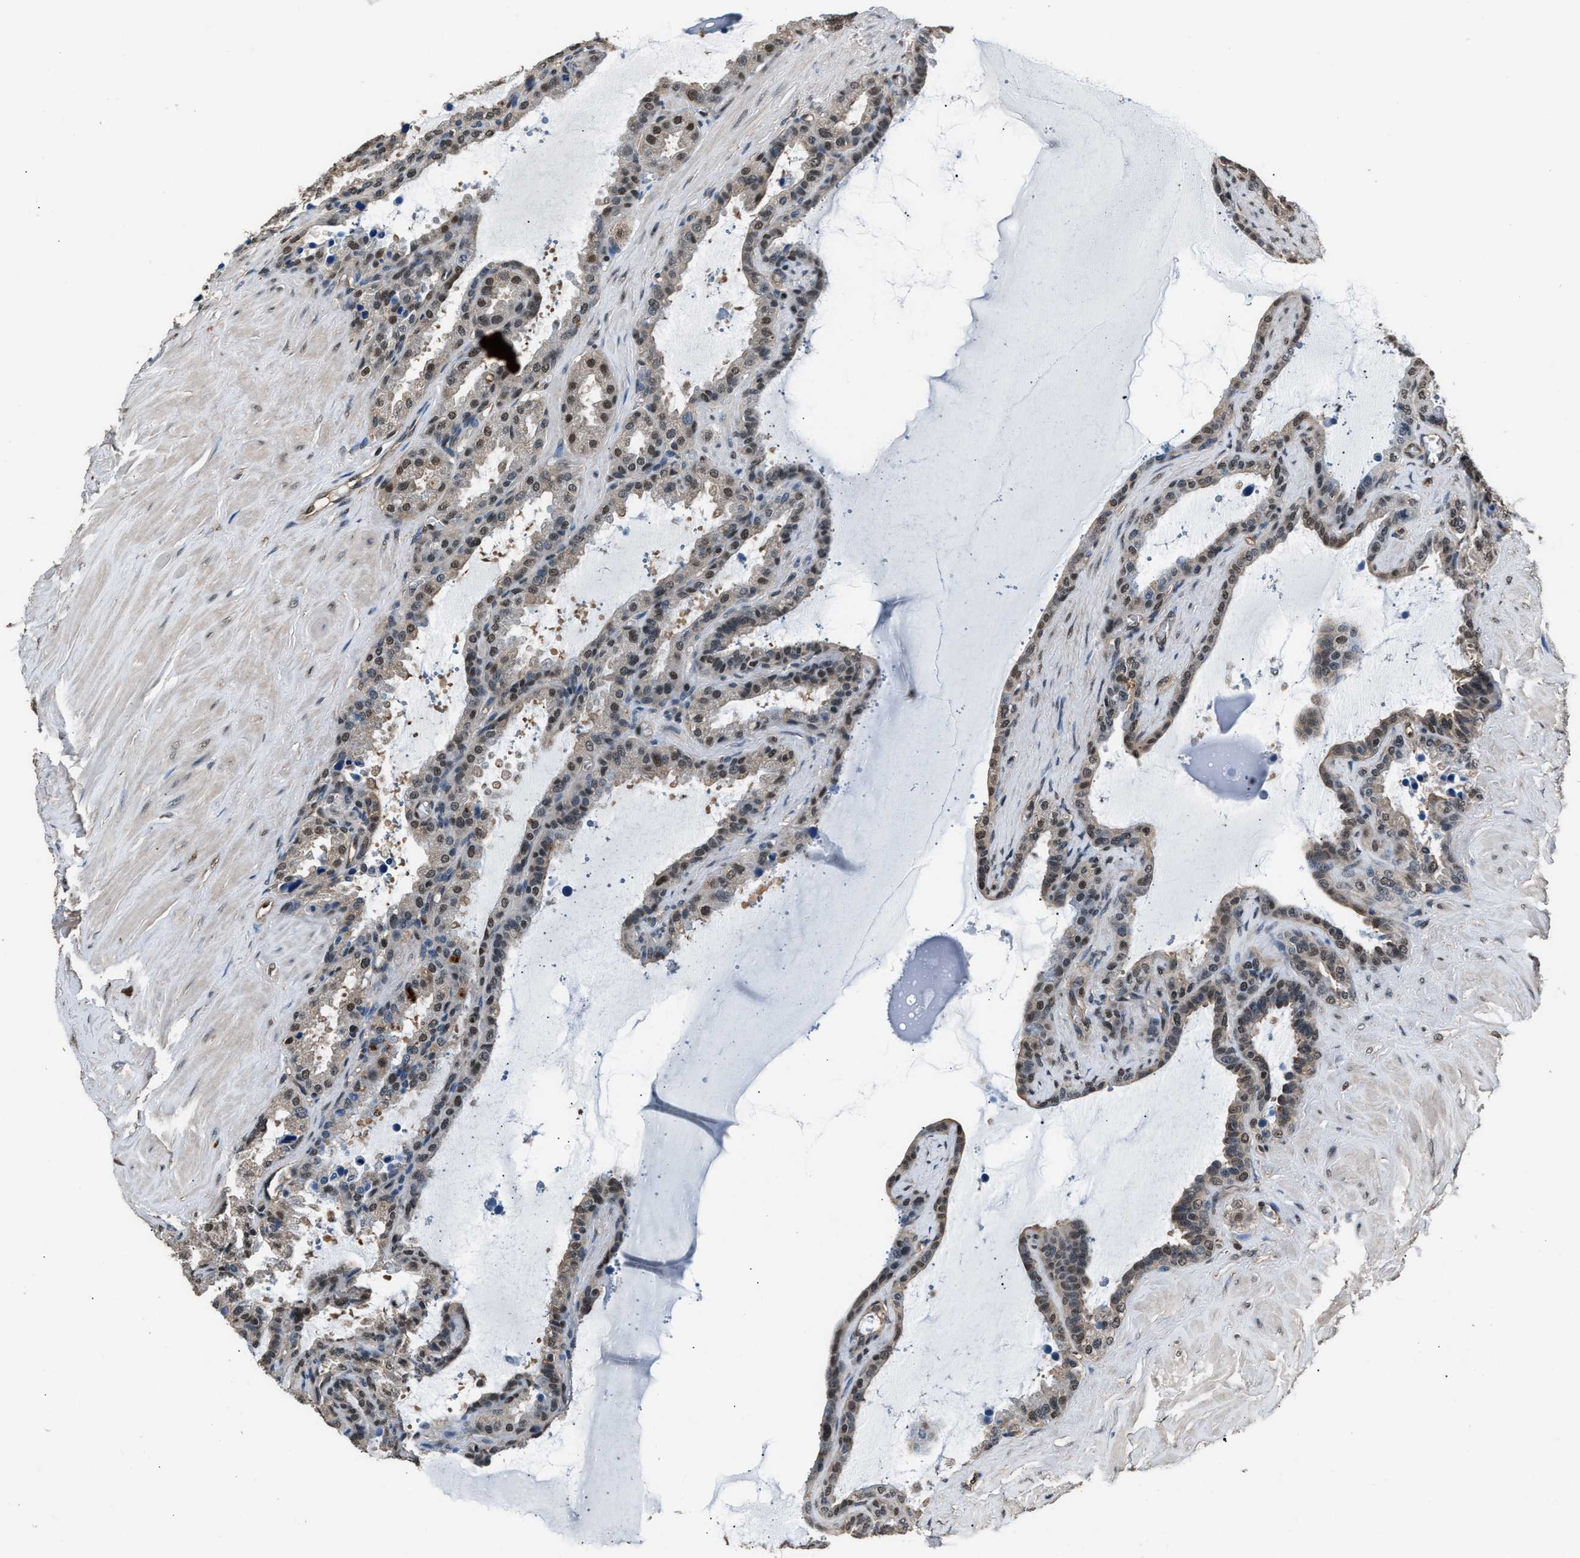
{"staining": {"intensity": "weak", "quantity": "25%-75%", "location": "nuclear"}, "tissue": "seminal vesicle", "cell_type": "Glandular cells", "image_type": "normal", "snomed": [{"axis": "morphology", "description": "Normal tissue, NOS"}, {"axis": "topography", "description": "Seminal veicle"}], "caption": "Normal seminal vesicle was stained to show a protein in brown. There is low levels of weak nuclear positivity in approximately 25%-75% of glandular cells. (Brightfield microscopy of DAB IHC at high magnification).", "gene": "DFFA", "patient": {"sex": "male", "age": 46}}